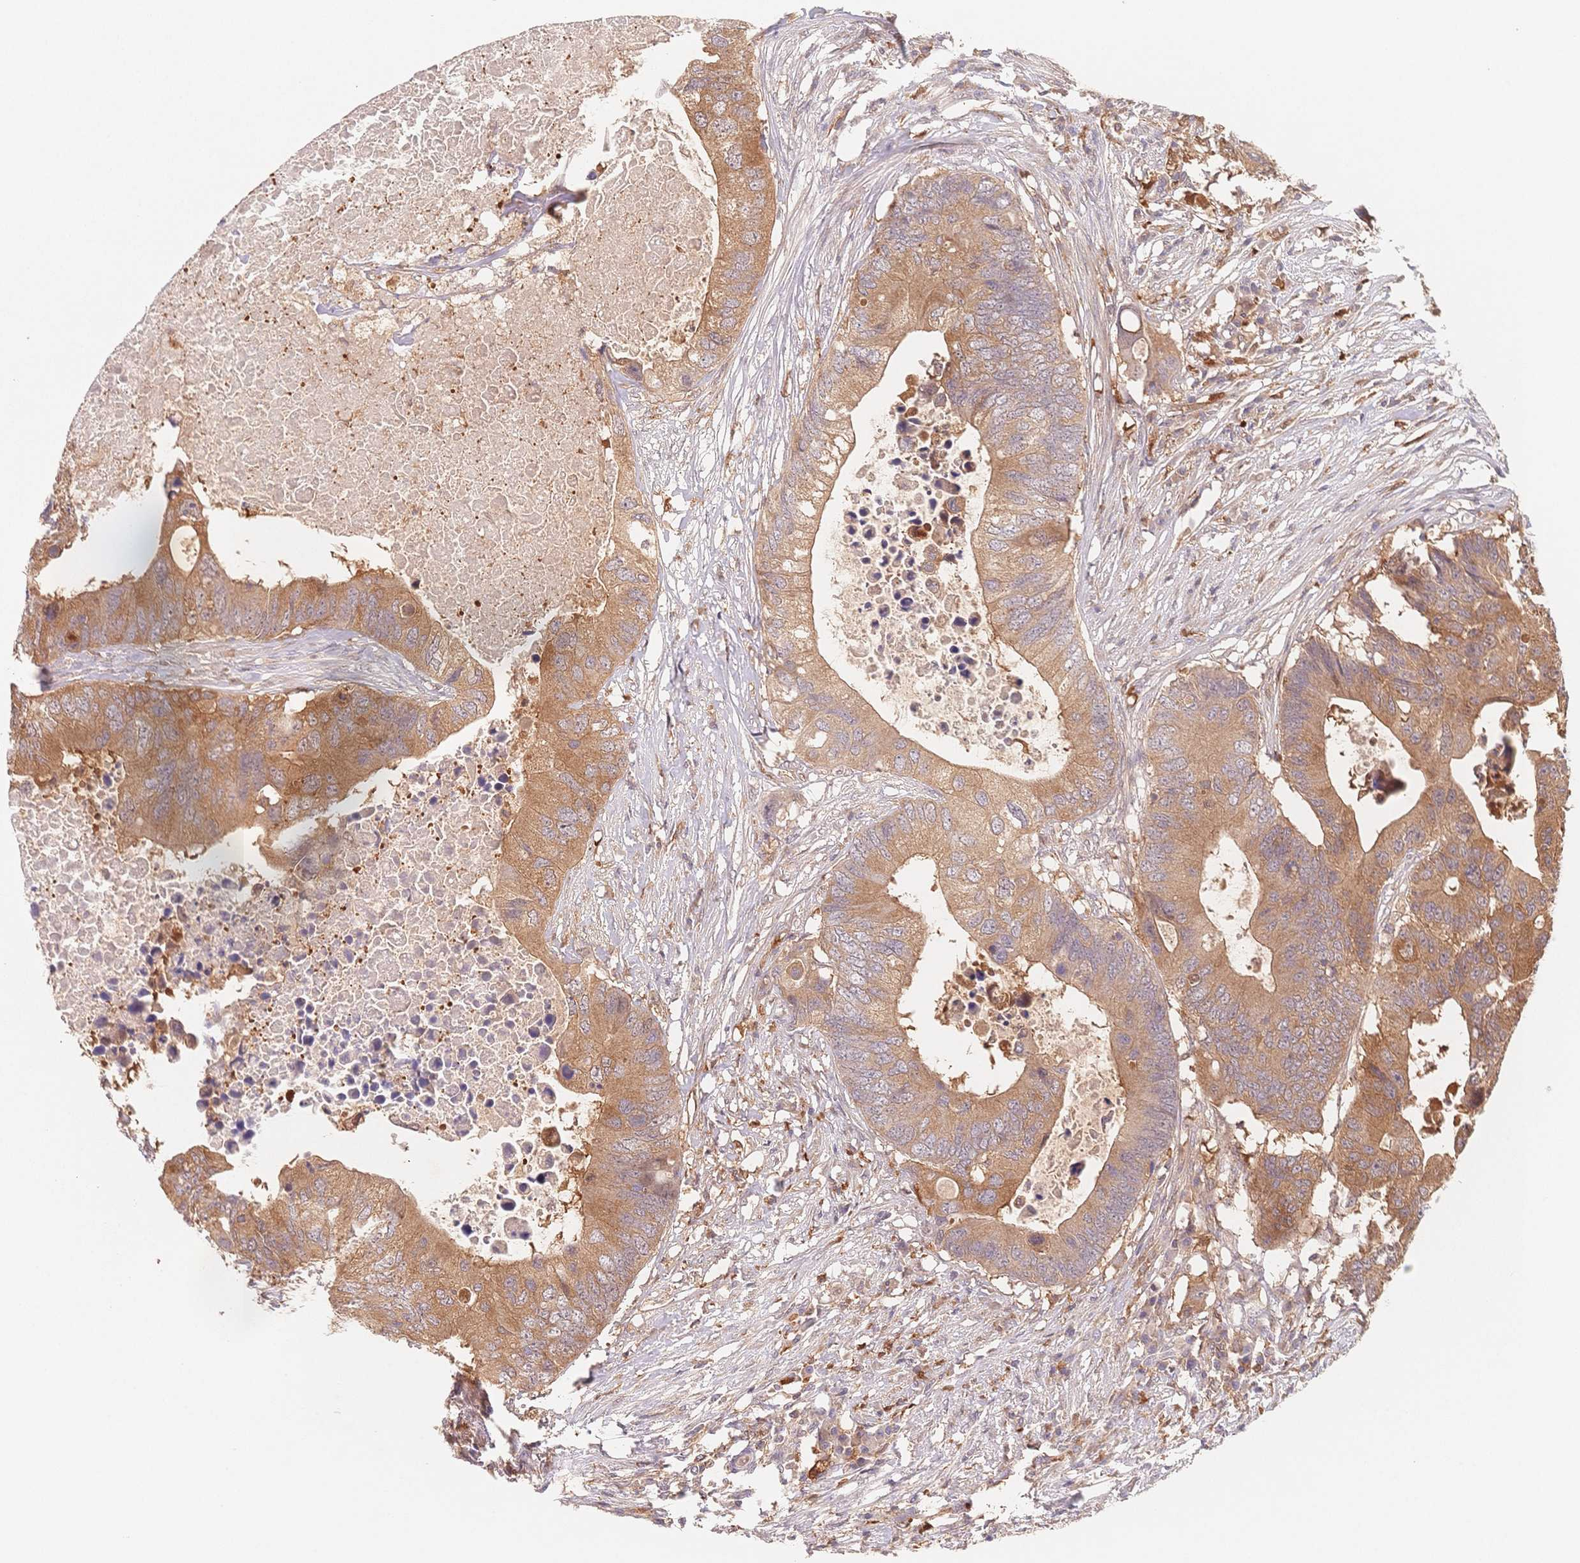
{"staining": {"intensity": "moderate", "quantity": ">75%", "location": "cytoplasmic/membranous"}, "tissue": "colorectal cancer", "cell_type": "Tumor cells", "image_type": "cancer", "snomed": [{"axis": "morphology", "description": "Adenocarcinoma, NOS"}, {"axis": "topography", "description": "Colon"}], "caption": "Immunohistochemical staining of adenocarcinoma (colorectal) shows moderate cytoplasmic/membranous protein staining in about >75% of tumor cells. The staining was performed using DAB (3,3'-diaminobenzidine) to visualize the protein expression in brown, while the nuclei were stained in blue with hematoxylin (Magnification: 20x).", "gene": "C12orf75", "patient": {"sex": "male", "age": 71}}